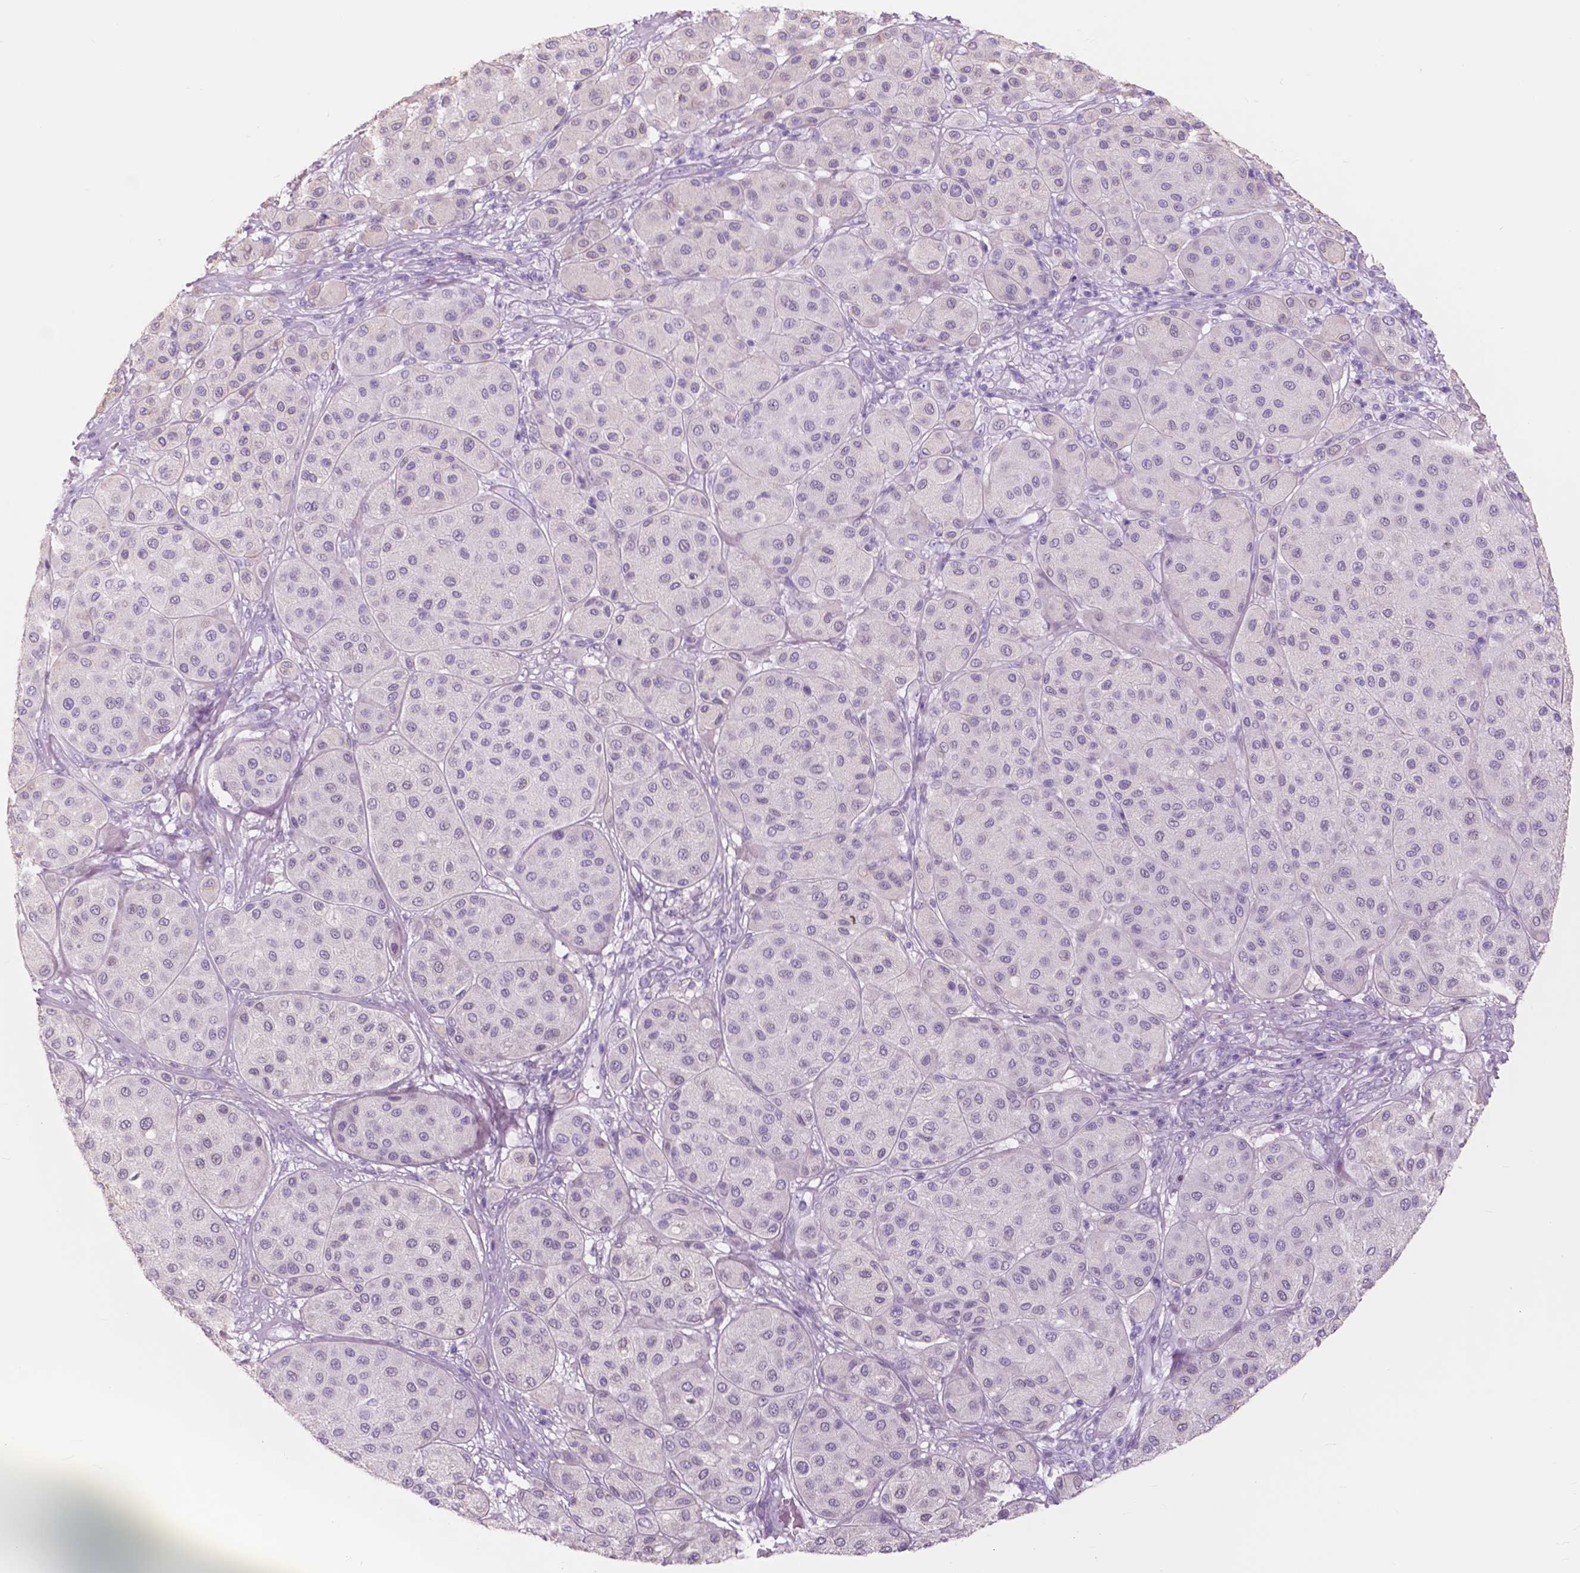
{"staining": {"intensity": "negative", "quantity": "none", "location": "none"}, "tissue": "melanoma", "cell_type": "Tumor cells", "image_type": "cancer", "snomed": [{"axis": "morphology", "description": "Malignant melanoma, Metastatic site"}, {"axis": "topography", "description": "Smooth muscle"}], "caption": "Tumor cells are negative for brown protein staining in malignant melanoma (metastatic site). Nuclei are stained in blue.", "gene": "FXYD2", "patient": {"sex": "male", "age": 41}}